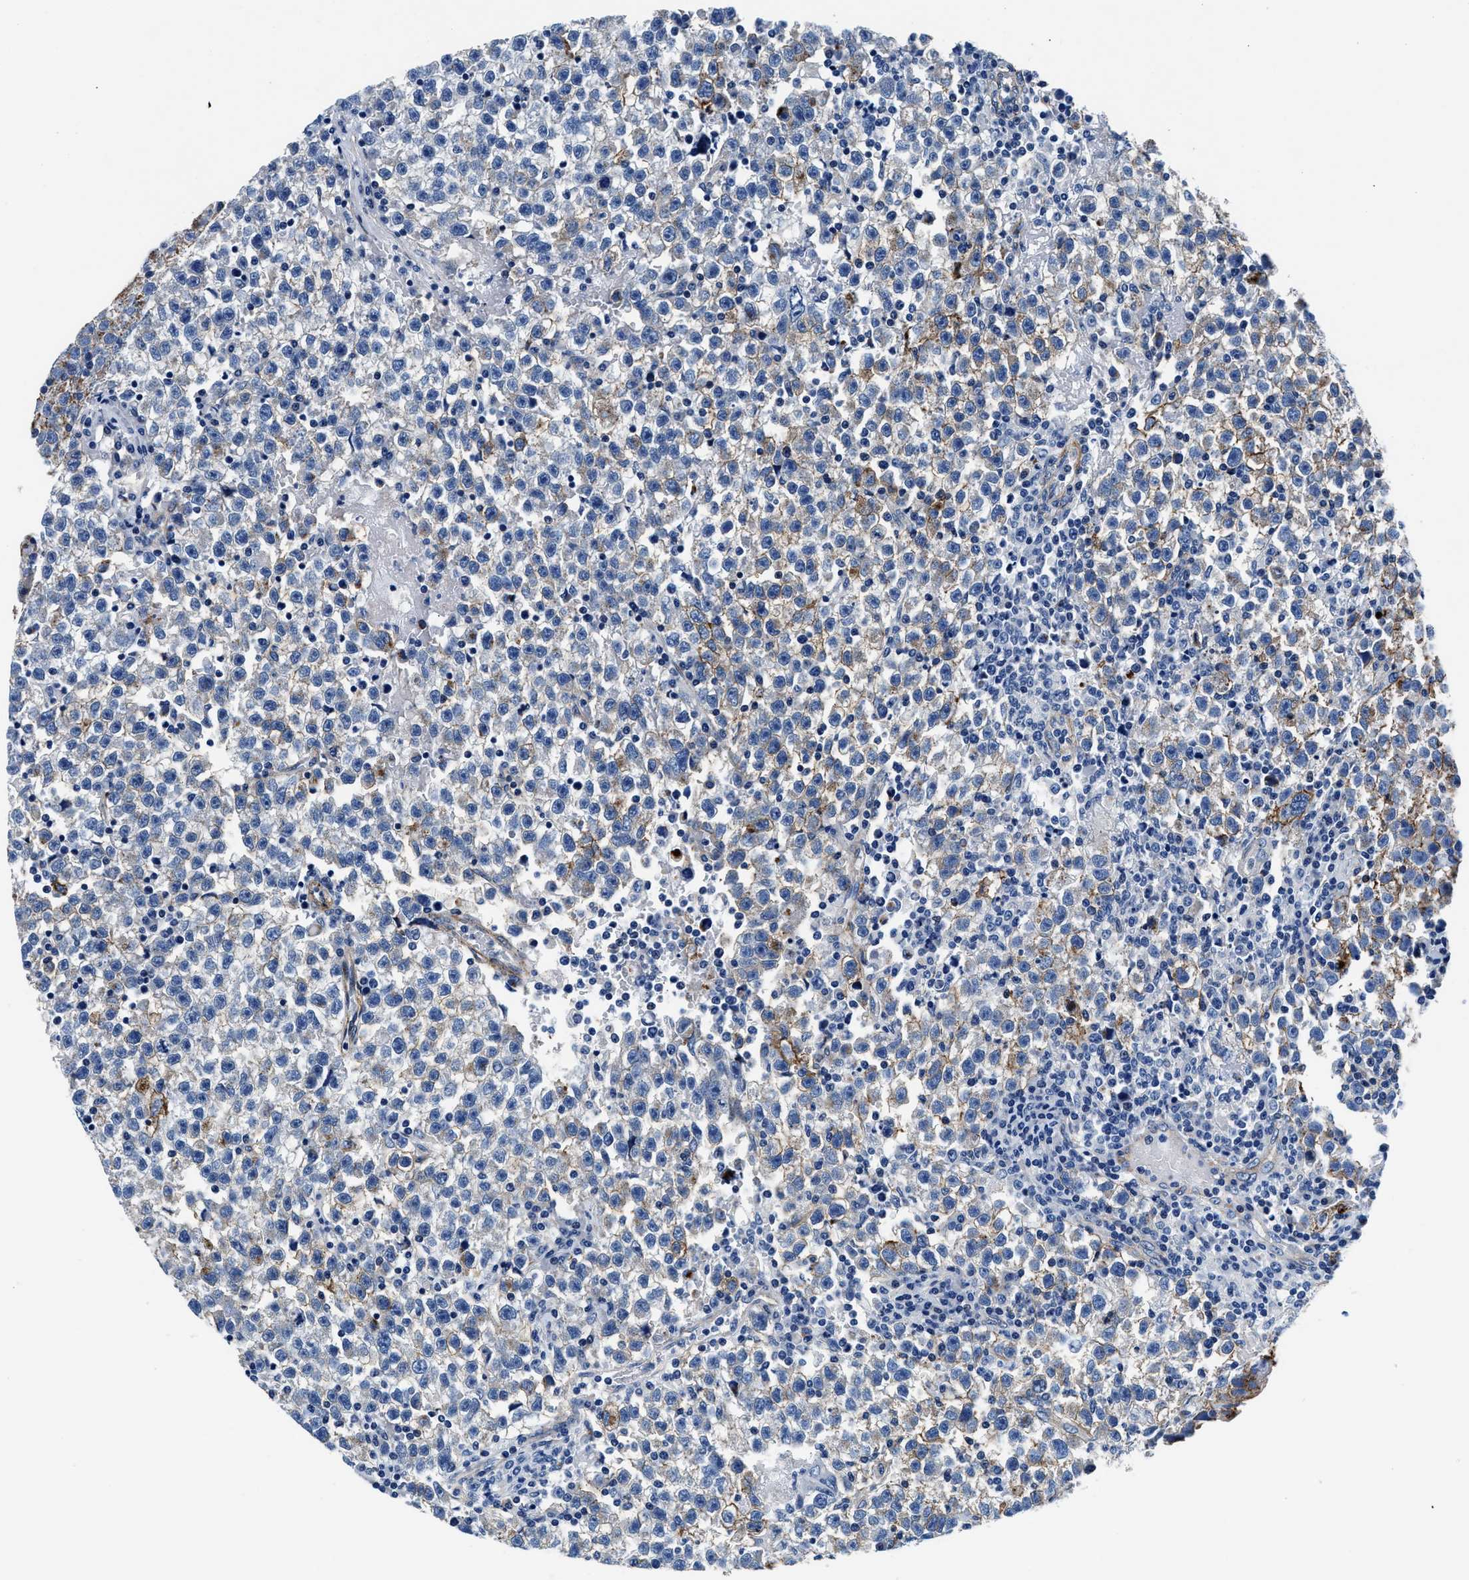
{"staining": {"intensity": "weak", "quantity": "<25%", "location": "cytoplasmic/membranous"}, "tissue": "testis cancer", "cell_type": "Tumor cells", "image_type": "cancer", "snomed": [{"axis": "morphology", "description": "Seminoma, NOS"}, {"axis": "topography", "description": "Testis"}], "caption": "Testis cancer (seminoma) was stained to show a protein in brown. There is no significant expression in tumor cells.", "gene": "DAG1", "patient": {"sex": "male", "age": 22}}